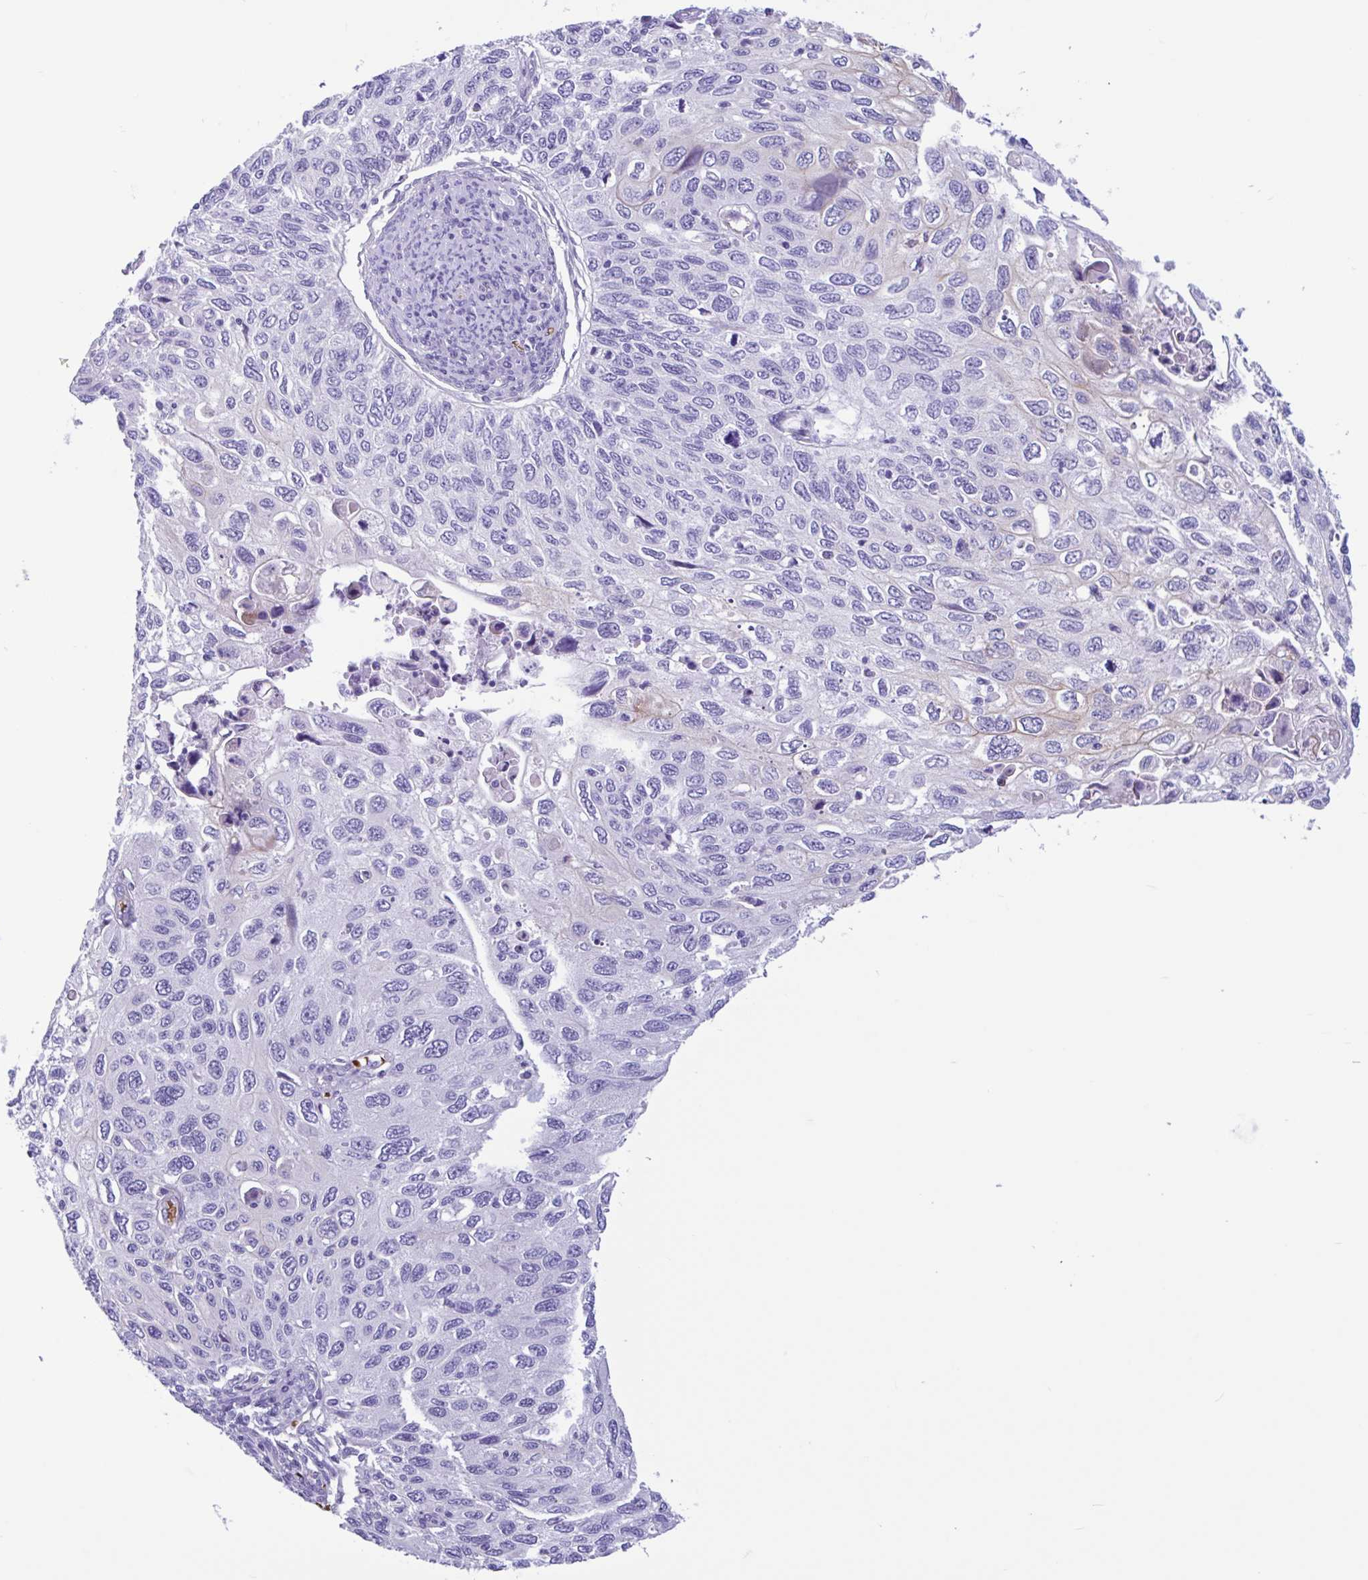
{"staining": {"intensity": "negative", "quantity": "none", "location": "none"}, "tissue": "cervical cancer", "cell_type": "Tumor cells", "image_type": "cancer", "snomed": [{"axis": "morphology", "description": "Squamous cell carcinoma, NOS"}, {"axis": "topography", "description": "Cervix"}], "caption": "Squamous cell carcinoma (cervical) was stained to show a protein in brown. There is no significant staining in tumor cells.", "gene": "TMEM79", "patient": {"sex": "female", "age": 70}}